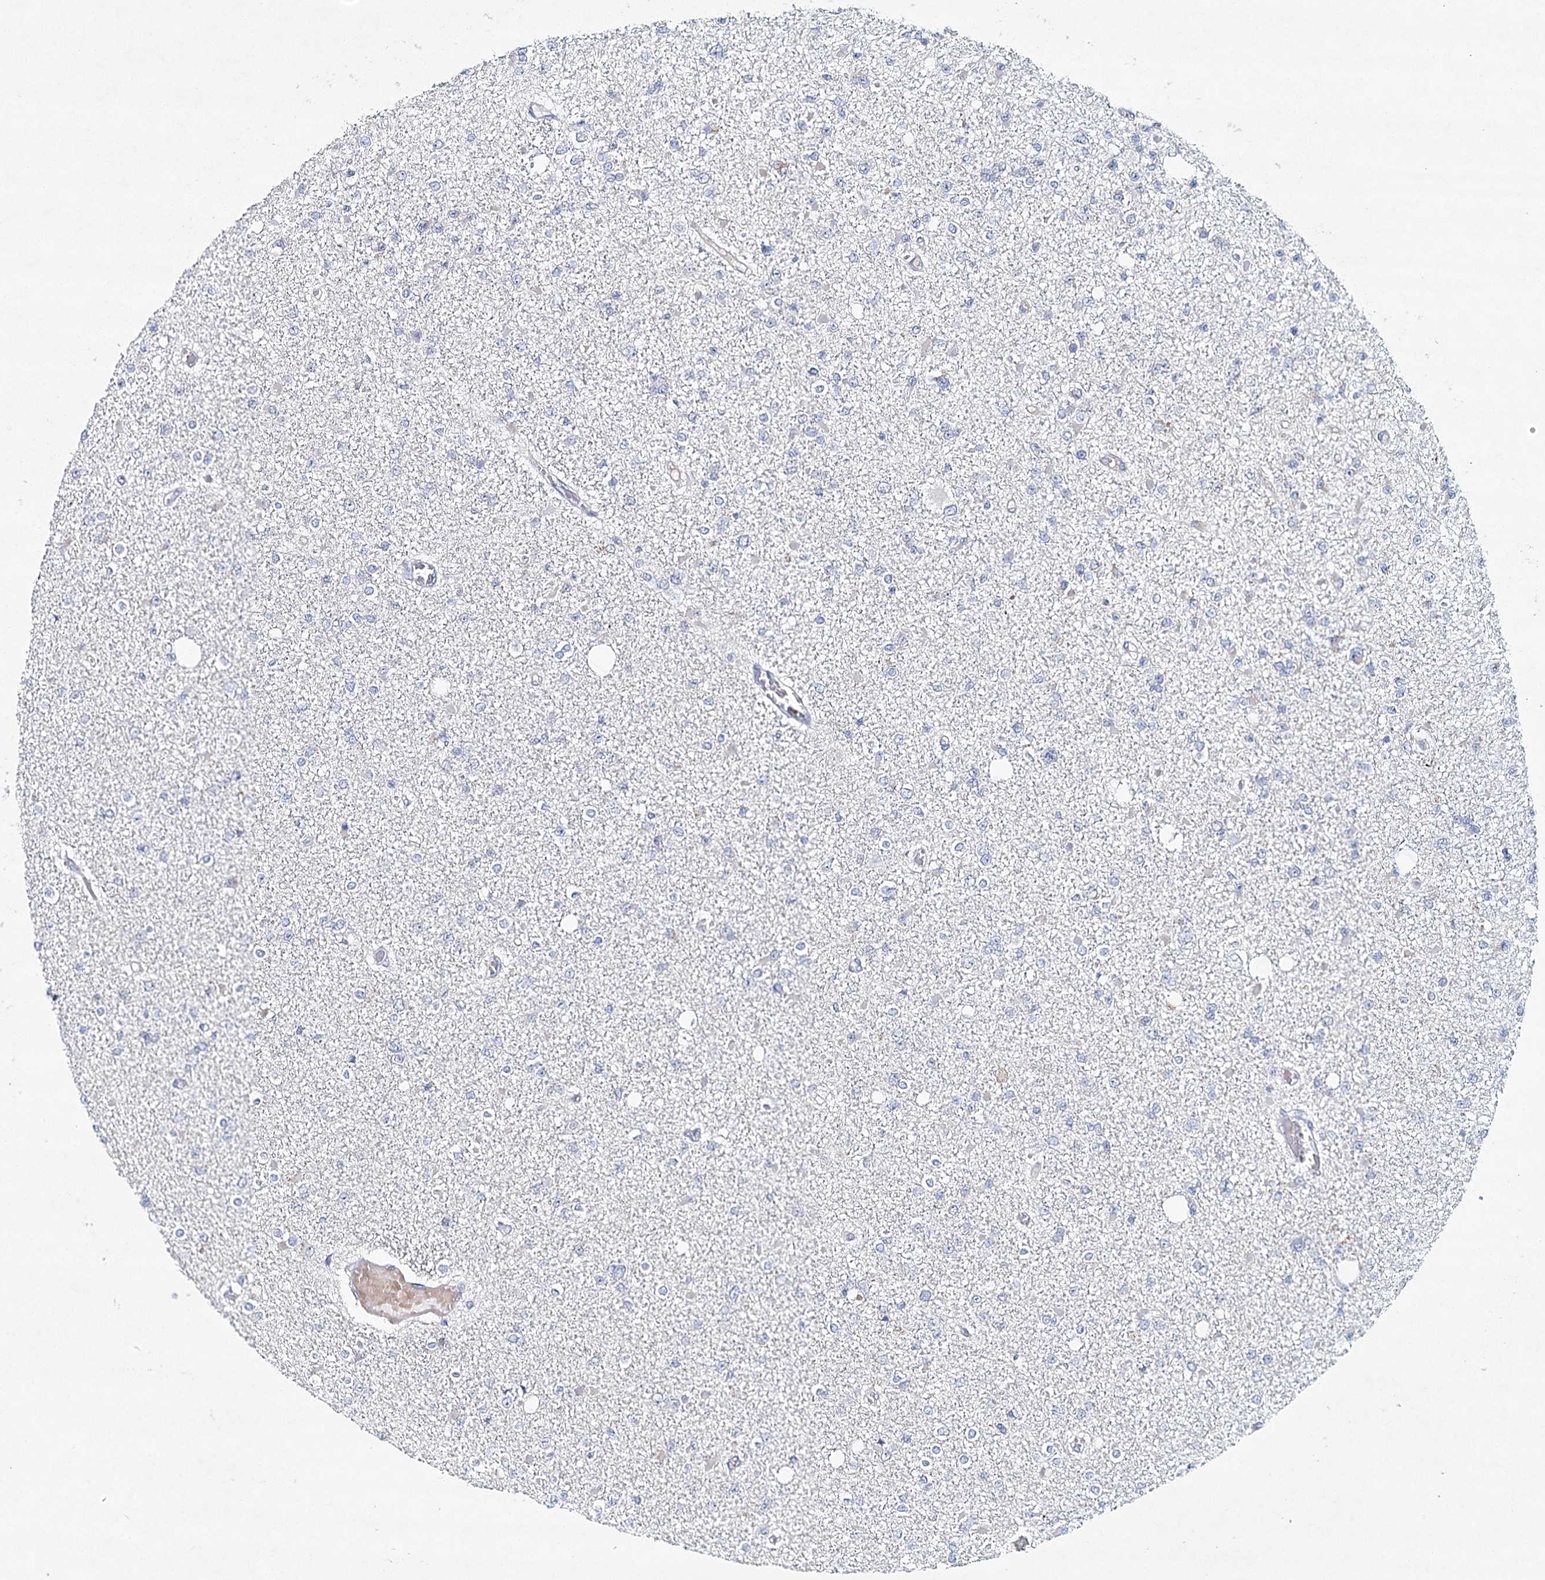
{"staining": {"intensity": "negative", "quantity": "none", "location": "none"}, "tissue": "glioma", "cell_type": "Tumor cells", "image_type": "cancer", "snomed": [{"axis": "morphology", "description": "Glioma, malignant, Low grade"}, {"axis": "topography", "description": "Brain"}], "caption": "IHC histopathology image of human malignant low-grade glioma stained for a protein (brown), which displays no expression in tumor cells. Nuclei are stained in blue.", "gene": "RBM43", "patient": {"sex": "female", "age": 22}}